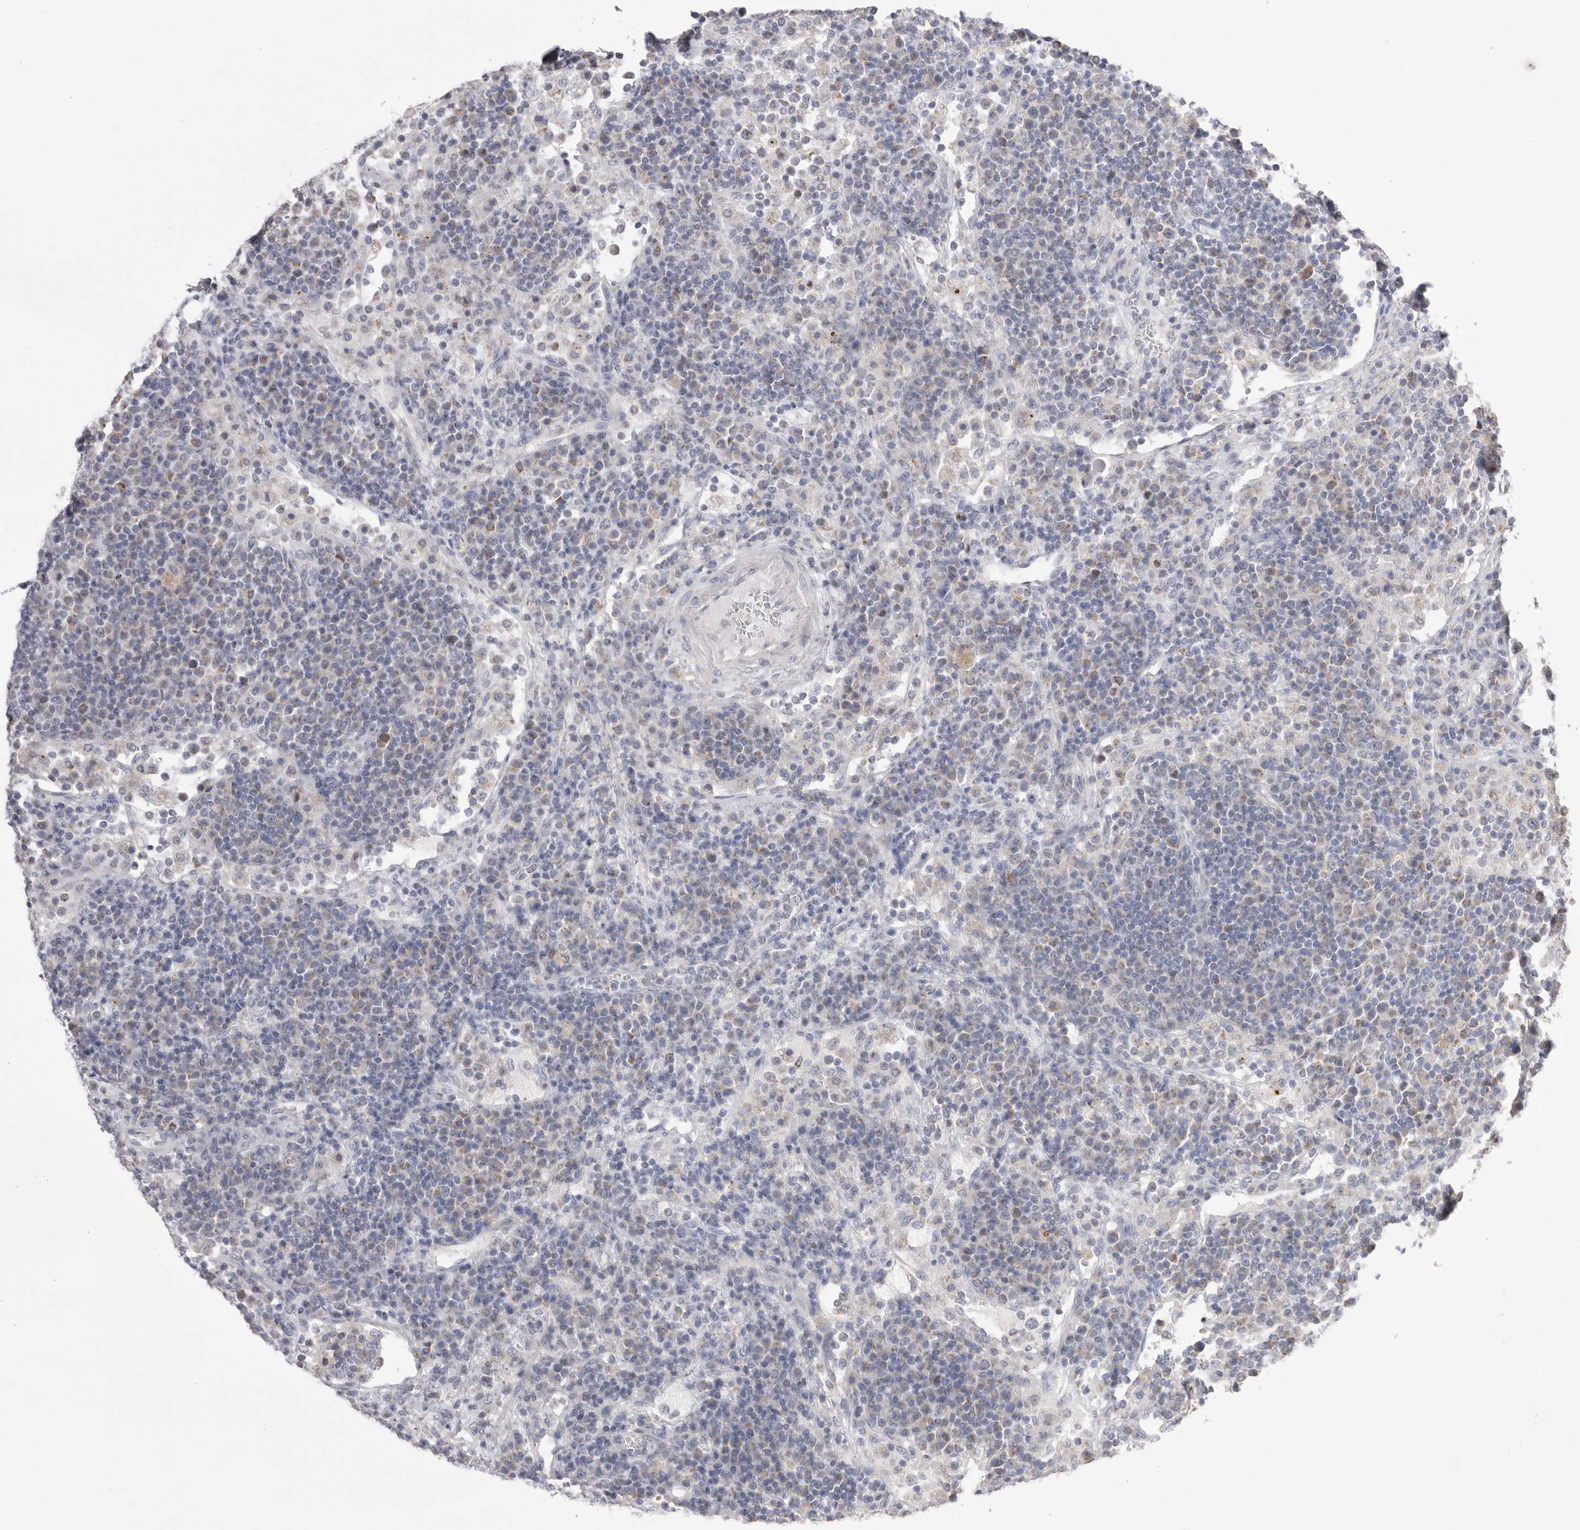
{"staining": {"intensity": "weak", "quantity": "<25%", "location": "cytoplasmic/membranous"}, "tissue": "lymph node", "cell_type": "Germinal center cells", "image_type": "normal", "snomed": [{"axis": "morphology", "description": "Normal tissue, NOS"}, {"axis": "topography", "description": "Lymph node"}], "caption": "High magnification brightfield microscopy of normal lymph node stained with DAB (brown) and counterstained with hematoxylin (blue): germinal center cells show no significant positivity. (DAB immunohistochemistry (IHC) with hematoxylin counter stain).", "gene": "VDAC3", "patient": {"sex": "female", "age": 53}}